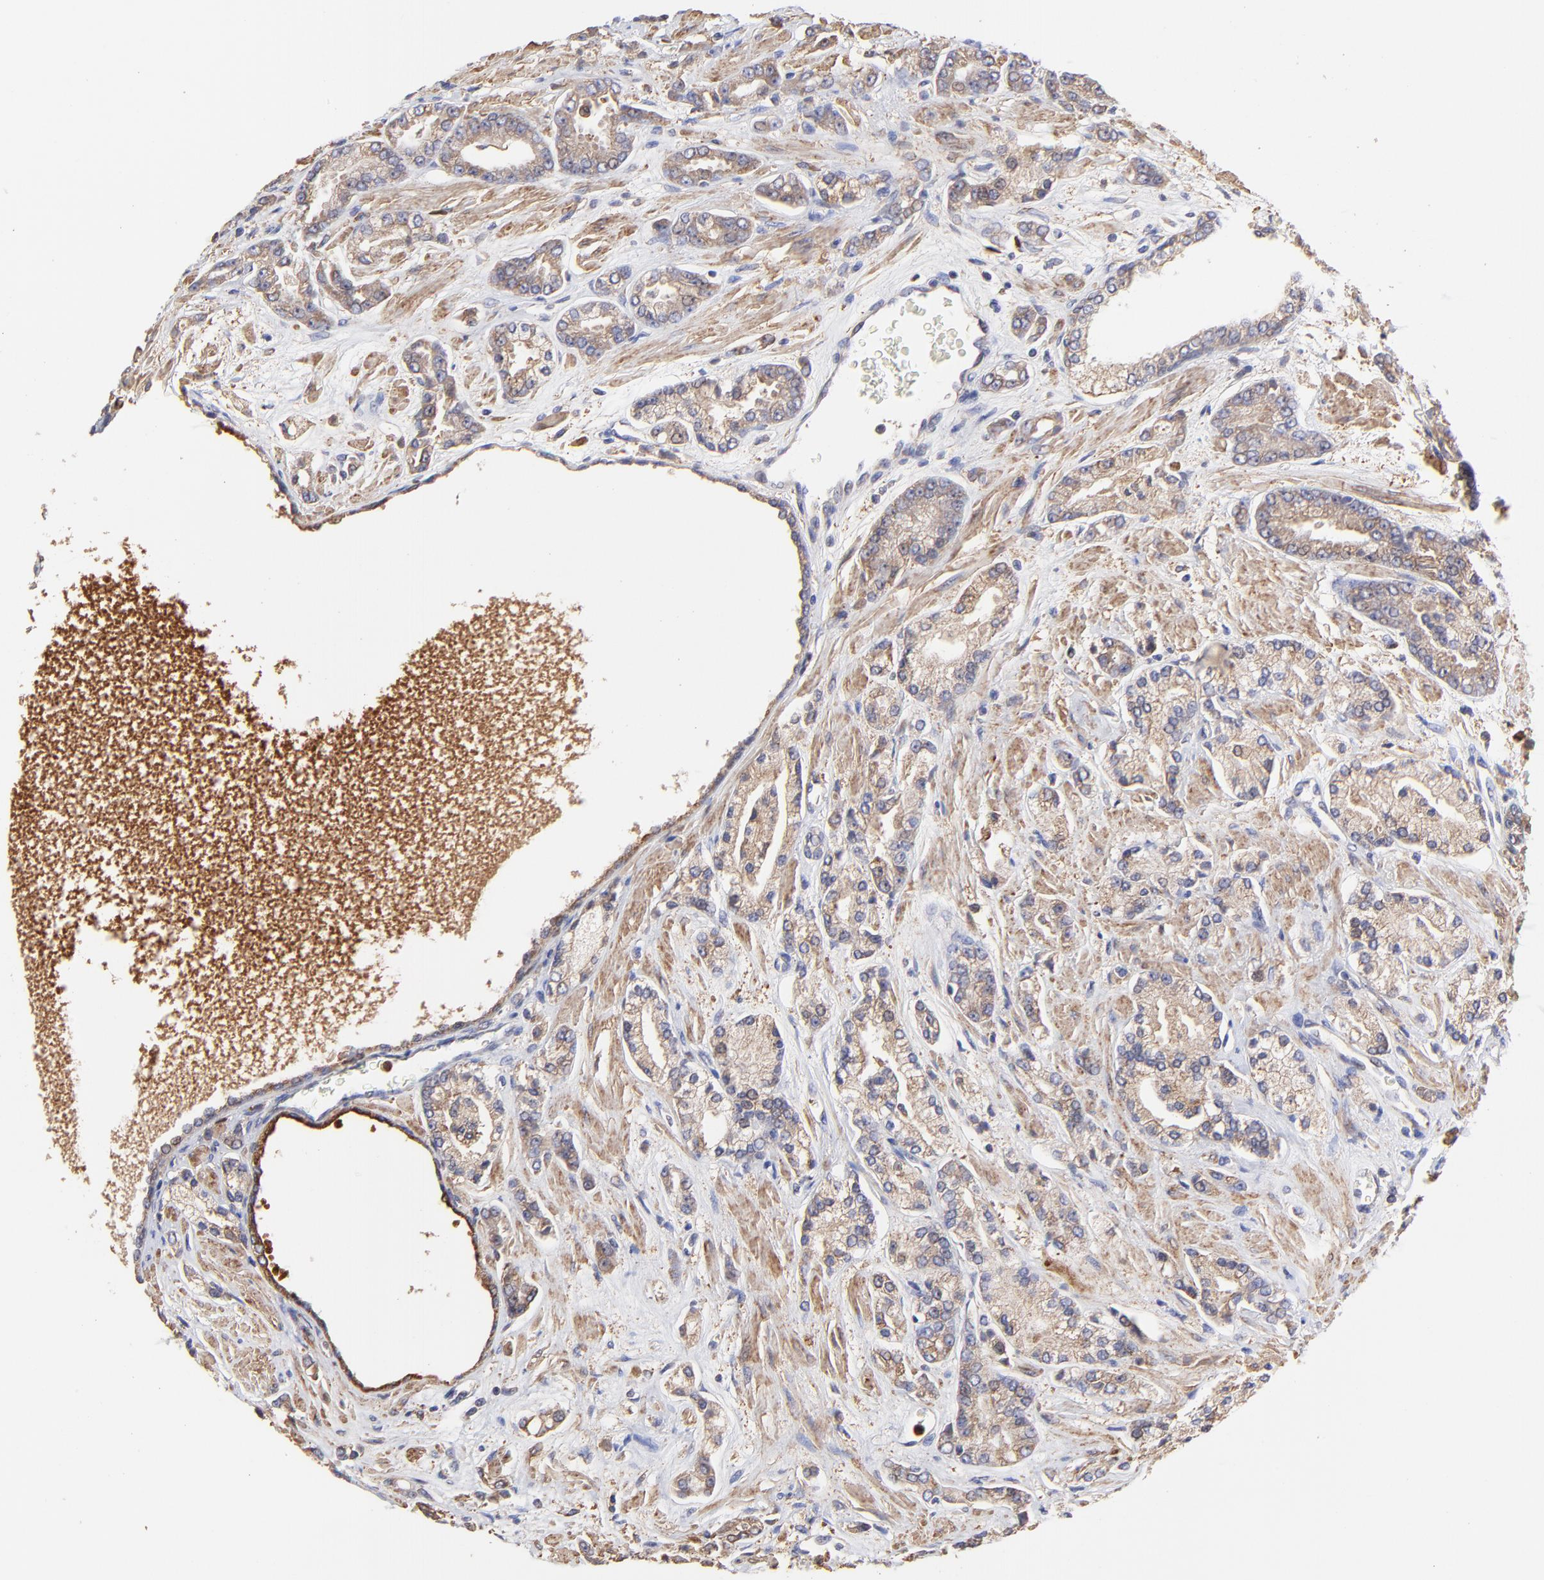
{"staining": {"intensity": "moderate", "quantity": ">75%", "location": "cytoplasmic/membranous"}, "tissue": "prostate cancer", "cell_type": "Tumor cells", "image_type": "cancer", "snomed": [{"axis": "morphology", "description": "Adenocarcinoma, High grade"}, {"axis": "topography", "description": "Prostate"}], "caption": "A histopathology image showing moderate cytoplasmic/membranous positivity in about >75% of tumor cells in prostate adenocarcinoma (high-grade), as visualized by brown immunohistochemical staining.", "gene": "PFKM", "patient": {"sex": "male", "age": 71}}